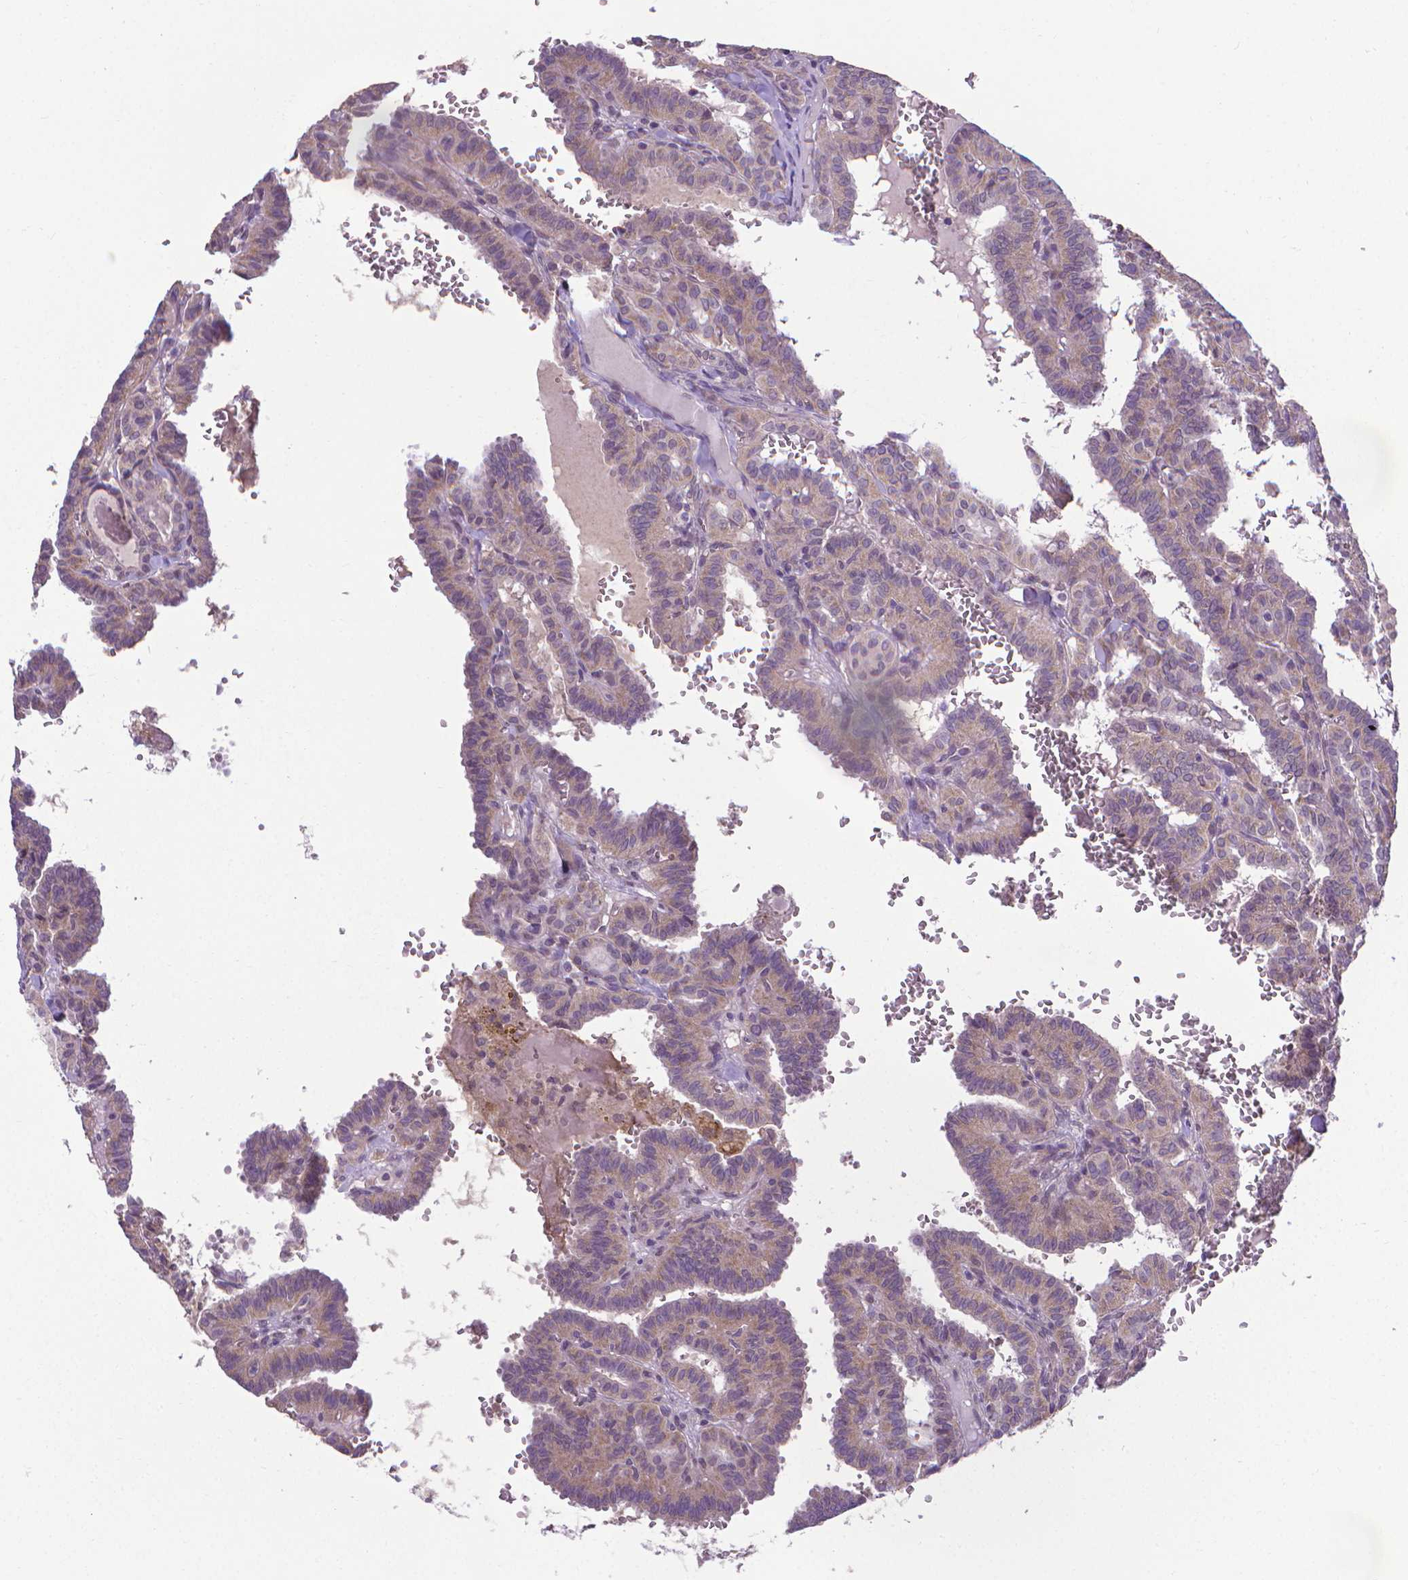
{"staining": {"intensity": "weak", "quantity": "<25%", "location": "cytoplasmic/membranous"}, "tissue": "thyroid cancer", "cell_type": "Tumor cells", "image_type": "cancer", "snomed": [{"axis": "morphology", "description": "Papillary adenocarcinoma, NOS"}, {"axis": "topography", "description": "Thyroid gland"}], "caption": "Thyroid cancer (papillary adenocarcinoma) was stained to show a protein in brown. There is no significant positivity in tumor cells.", "gene": "GPR63", "patient": {"sex": "female", "age": 21}}